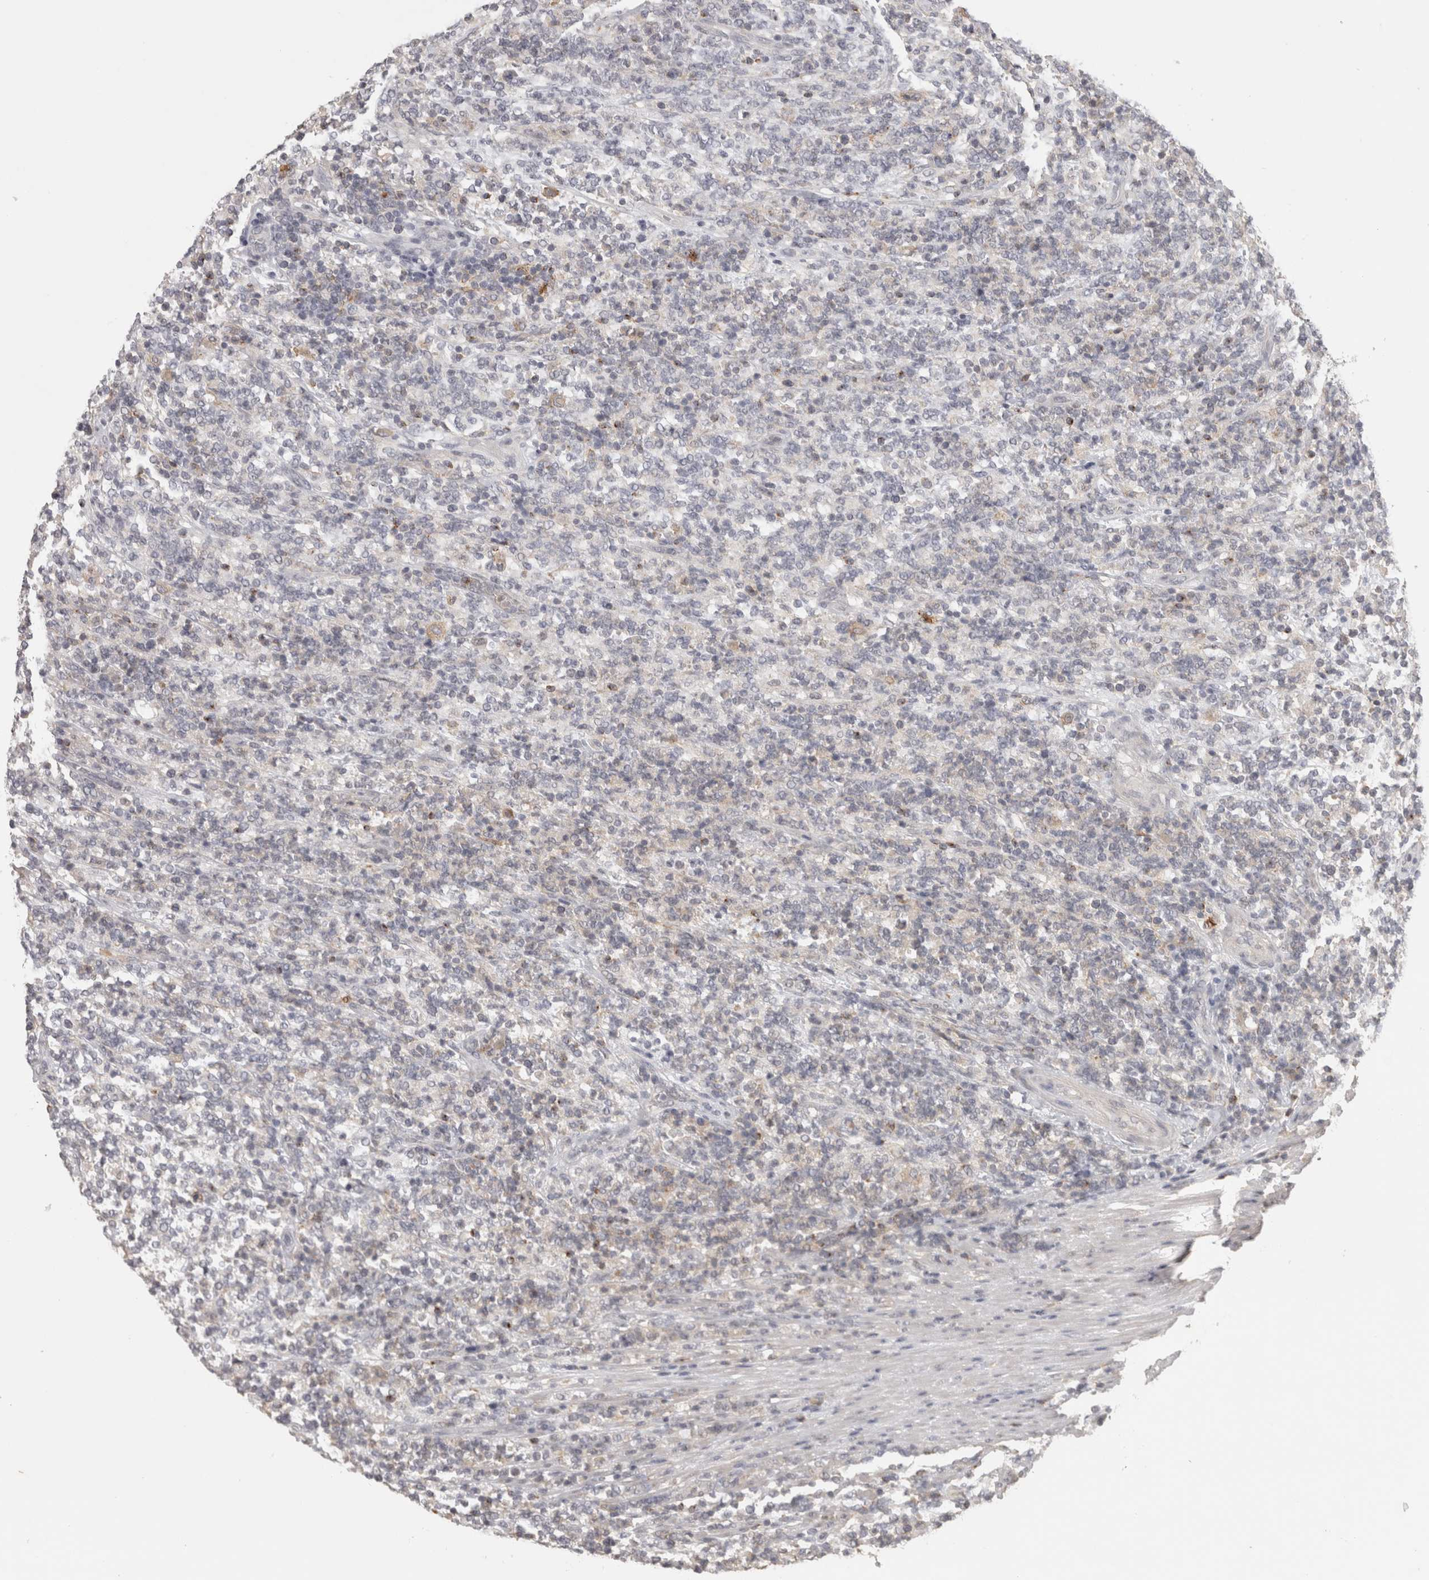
{"staining": {"intensity": "negative", "quantity": "none", "location": "none"}, "tissue": "lymphoma", "cell_type": "Tumor cells", "image_type": "cancer", "snomed": [{"axis": "morphology", "description": "Malignant lymphoma, non-Hodgkin's type, High grade"}, {"axis": "topography", "description": "Soft tissue"}], "caption": "Immunohistochemistry histopathology image of human malignant lymphoma, non-Hodgkin's type (high-grade) stained for a protein (brown), which shows no staining in tumor cells.", "gene": "HAVCR2", "patient": {"sex": "male", "age": 18}}